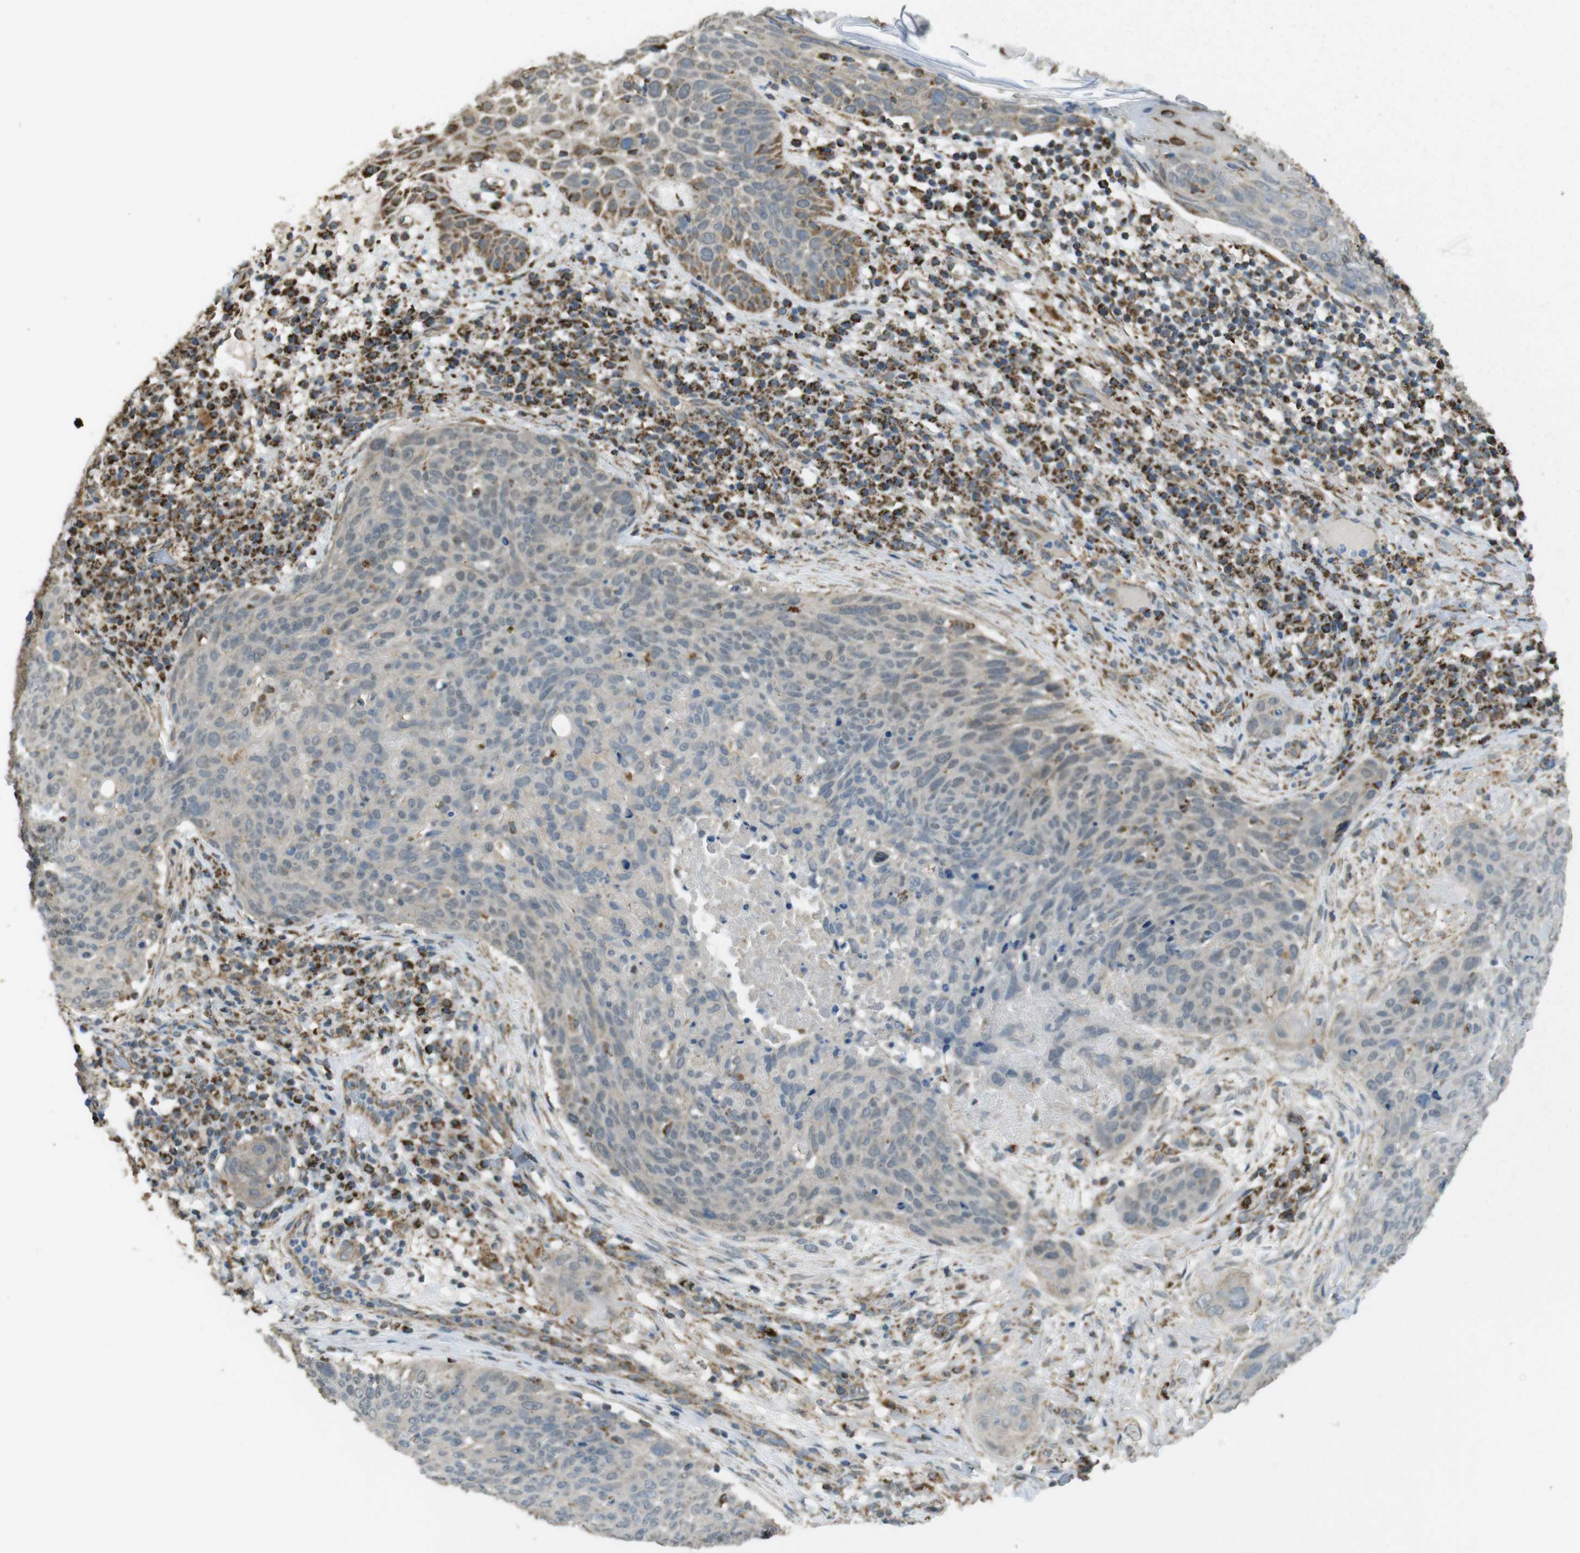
{"staining": {"intensity": "weak", "quantity": ">75%", "location": "cytoplasmic/membranous"}, "tissue": "skin cancer", "cell_type": "Tumor cells", "image_type": "cancer", "snomed": [{"axis": "morphology", "description": "Squamous cell carcinoma in situ, NOS"}, {"axis": "morphology", "description": "Squamous cell carcinoma, NOS"}, {"axis": "topography", "description": "Skin"}], "caption": "Weak cytoplasmic/membranous positivity for a protein is identified in approximately >75% of tumor cells of squamous cell carcinoma (skin) using immunohistochemistry (IHC).", "gene": "CALHM2", "patient": {"sex": "male", "age": 93}}